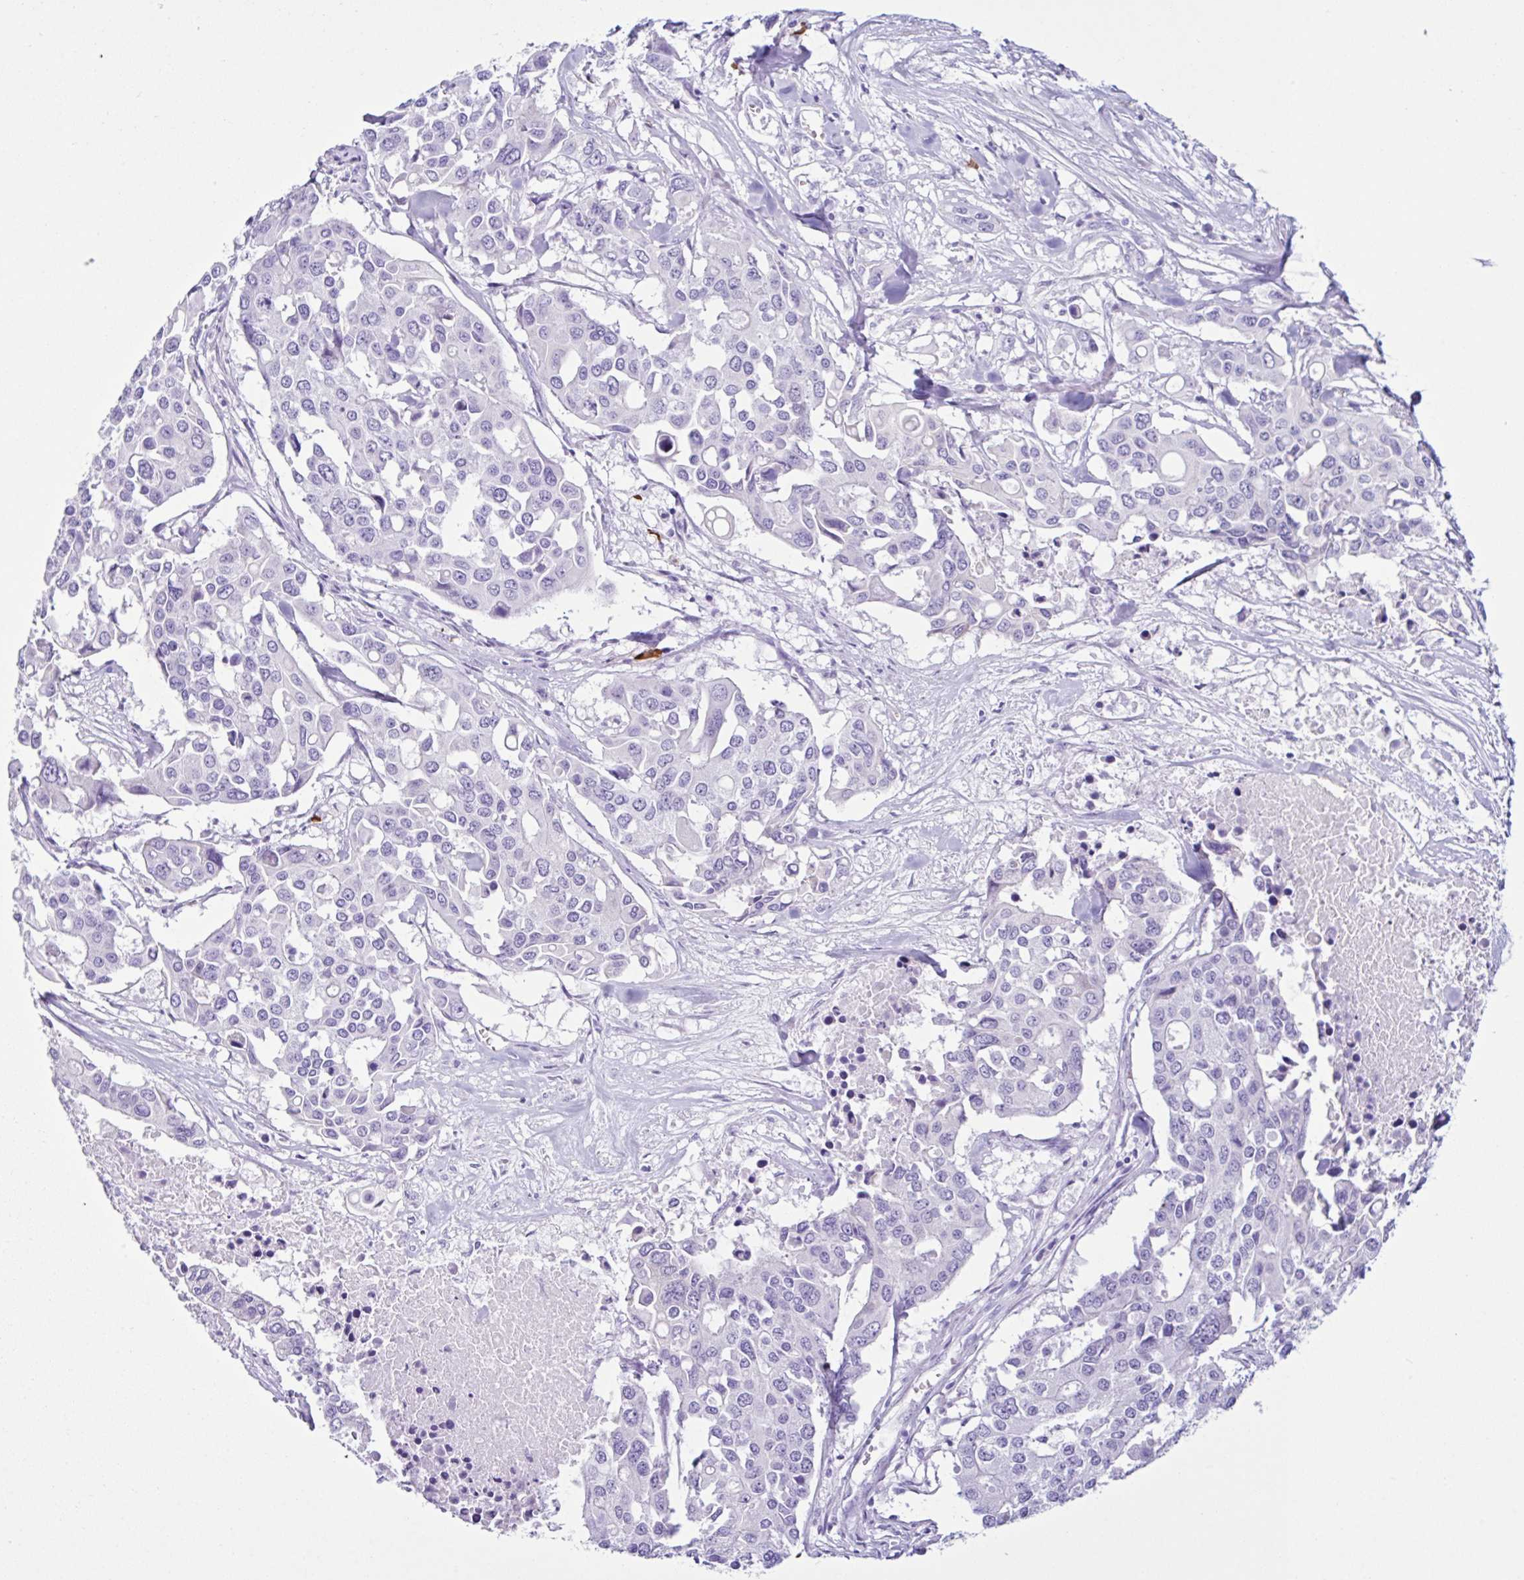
{"staining": {"intensity": "negative", "quantity": "none", "location": "none"}, "tissue": "colorectal cancer", "cell_type": "Tumor cells", "image_type": "cancer", "snomed": [{"axis": "morphology", "description": "Adenocarcinoma, NOS"}, {"axis": "topography", "description": "Colon"}], "caption": "Protein analysis of colorectal cancer (adenocarcinoma) shows no significant staining in tumor cells.", "gene": "PIGF", "patient": {"sex": "male", "age": 77}}